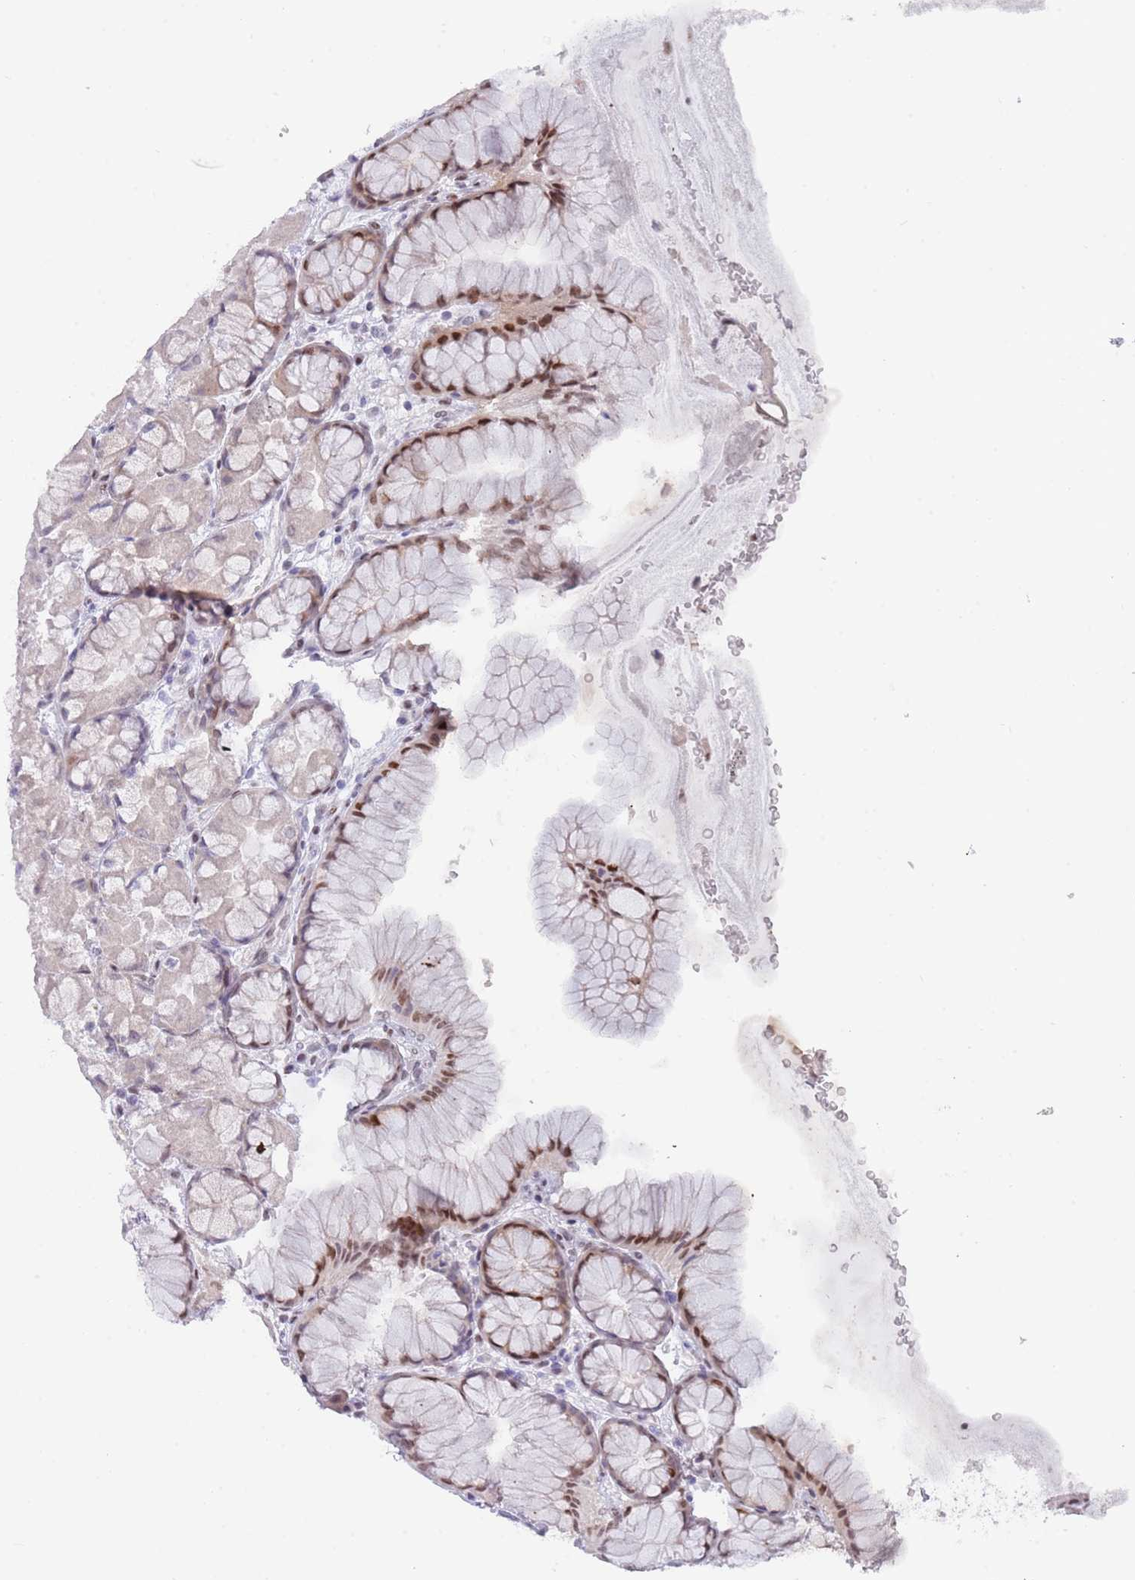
{"staining": {"intensity": "moderate", "quantity": "<25%", "location": "nuclear"}, "tissue": "stomach", "cell_type": "Glandular cells", "image_type": "normal", "snomed": [{"axis": "morphology", "description": "Normal tissue, NOS"}, {"axis": "topography", "description": "Stomach"}], "caption": "Stomach stained with DAB (3,3'-diaminobenzidine) IHC reveals low levels of moderate nuclear expression in about <25% of glandular cells. (IHC, brightfield microscopy, high magnification).", "gene": "ZNF382", "patient": {"sex": "male", "age": 57}}